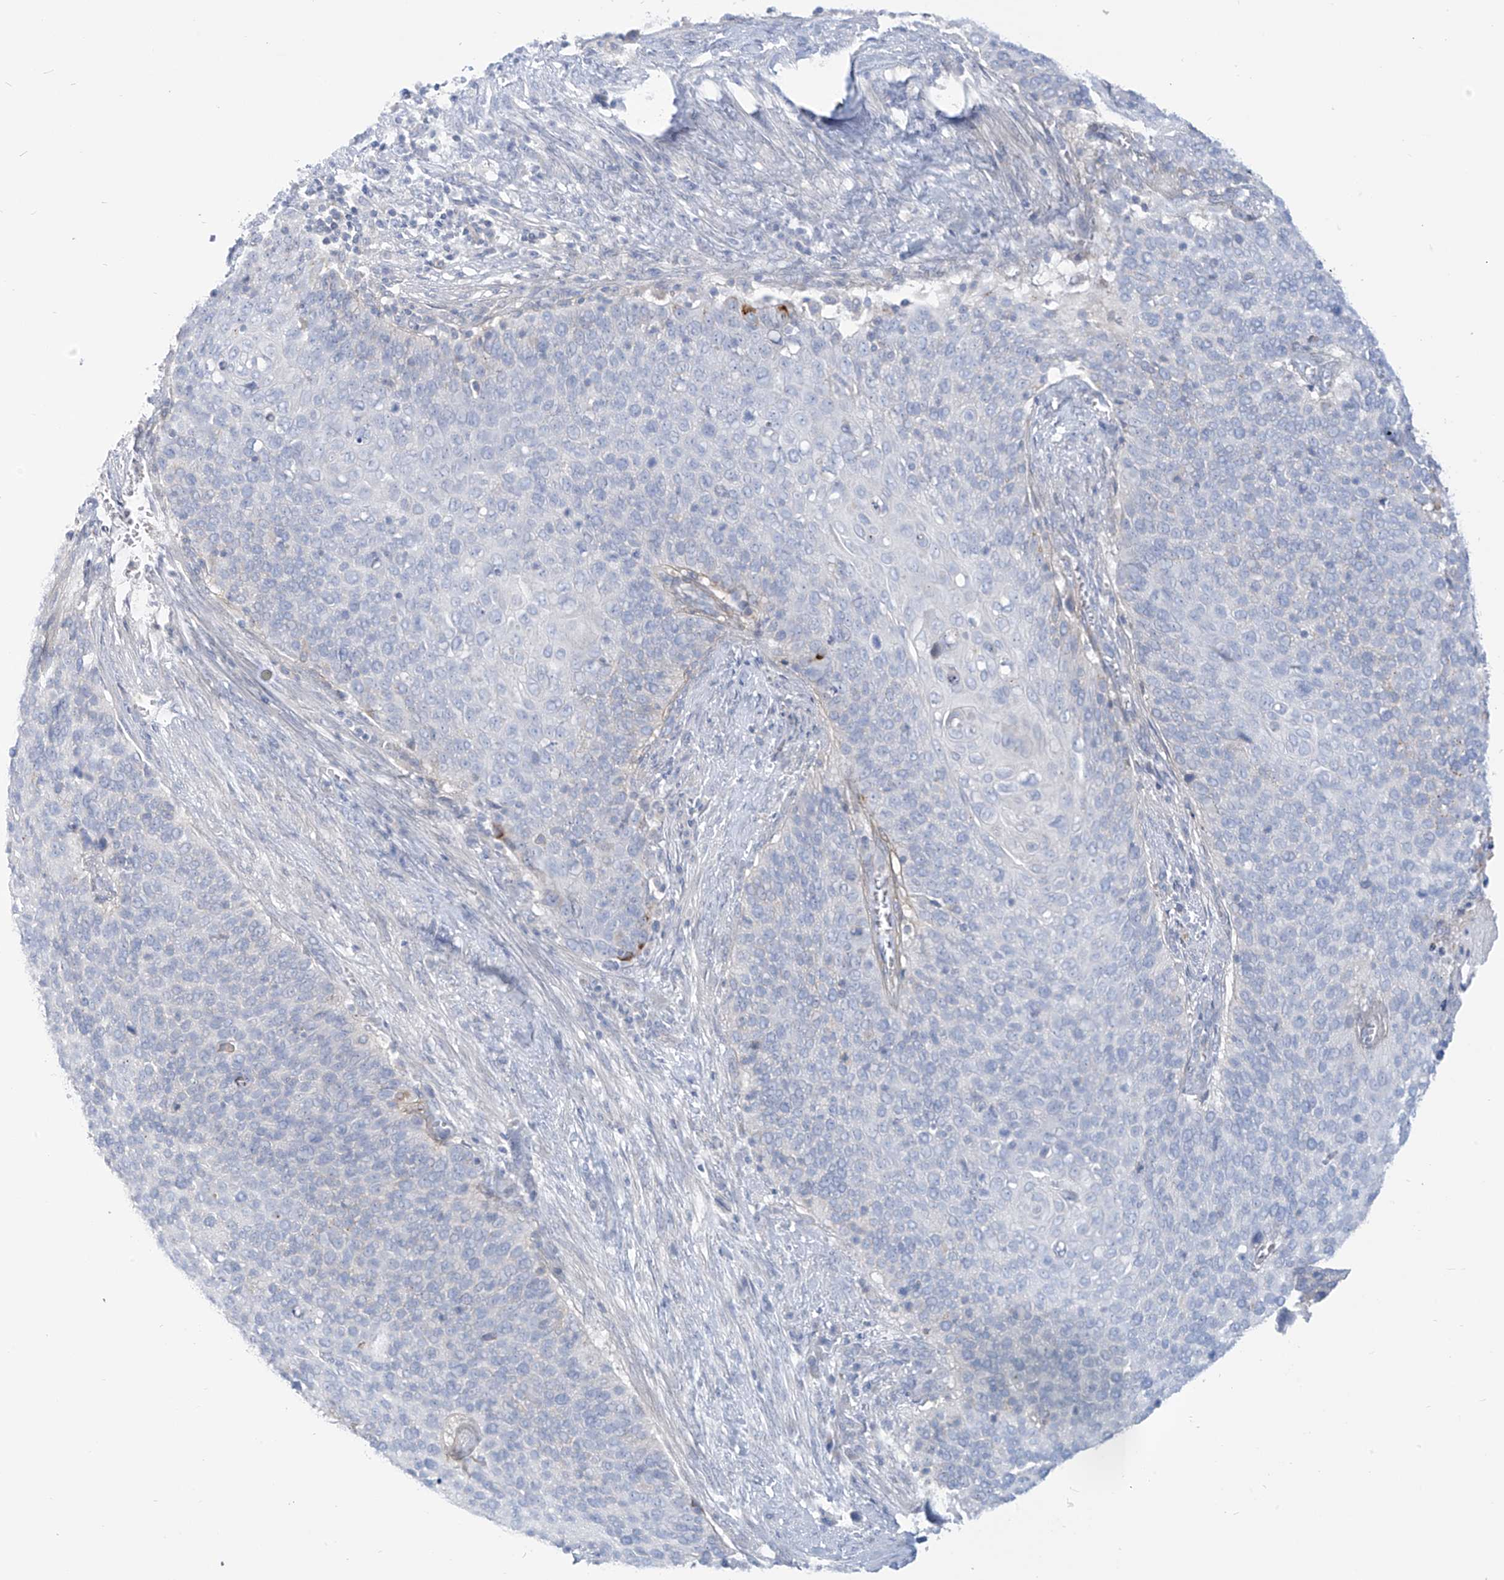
{"staining": {"intensity": "negative", "quantity": "none", "location": "none"}, "tissue": "cervical cancer", "cell_type": "Tumor cells", "image_type": "cancer", "snomed": [{"axis": "morphology", "description": "Squamous cell carcinoma, NOS"}, {"axis": "topography", "description": "Cervix"}], "caption": "A photomicrograph of cervical cancer (squamous cell carcinoma) stained for a protein displays no brown staining in tumor cells.", "gene": "FABP2", "patient": {"sex": "female", "age": 39}}